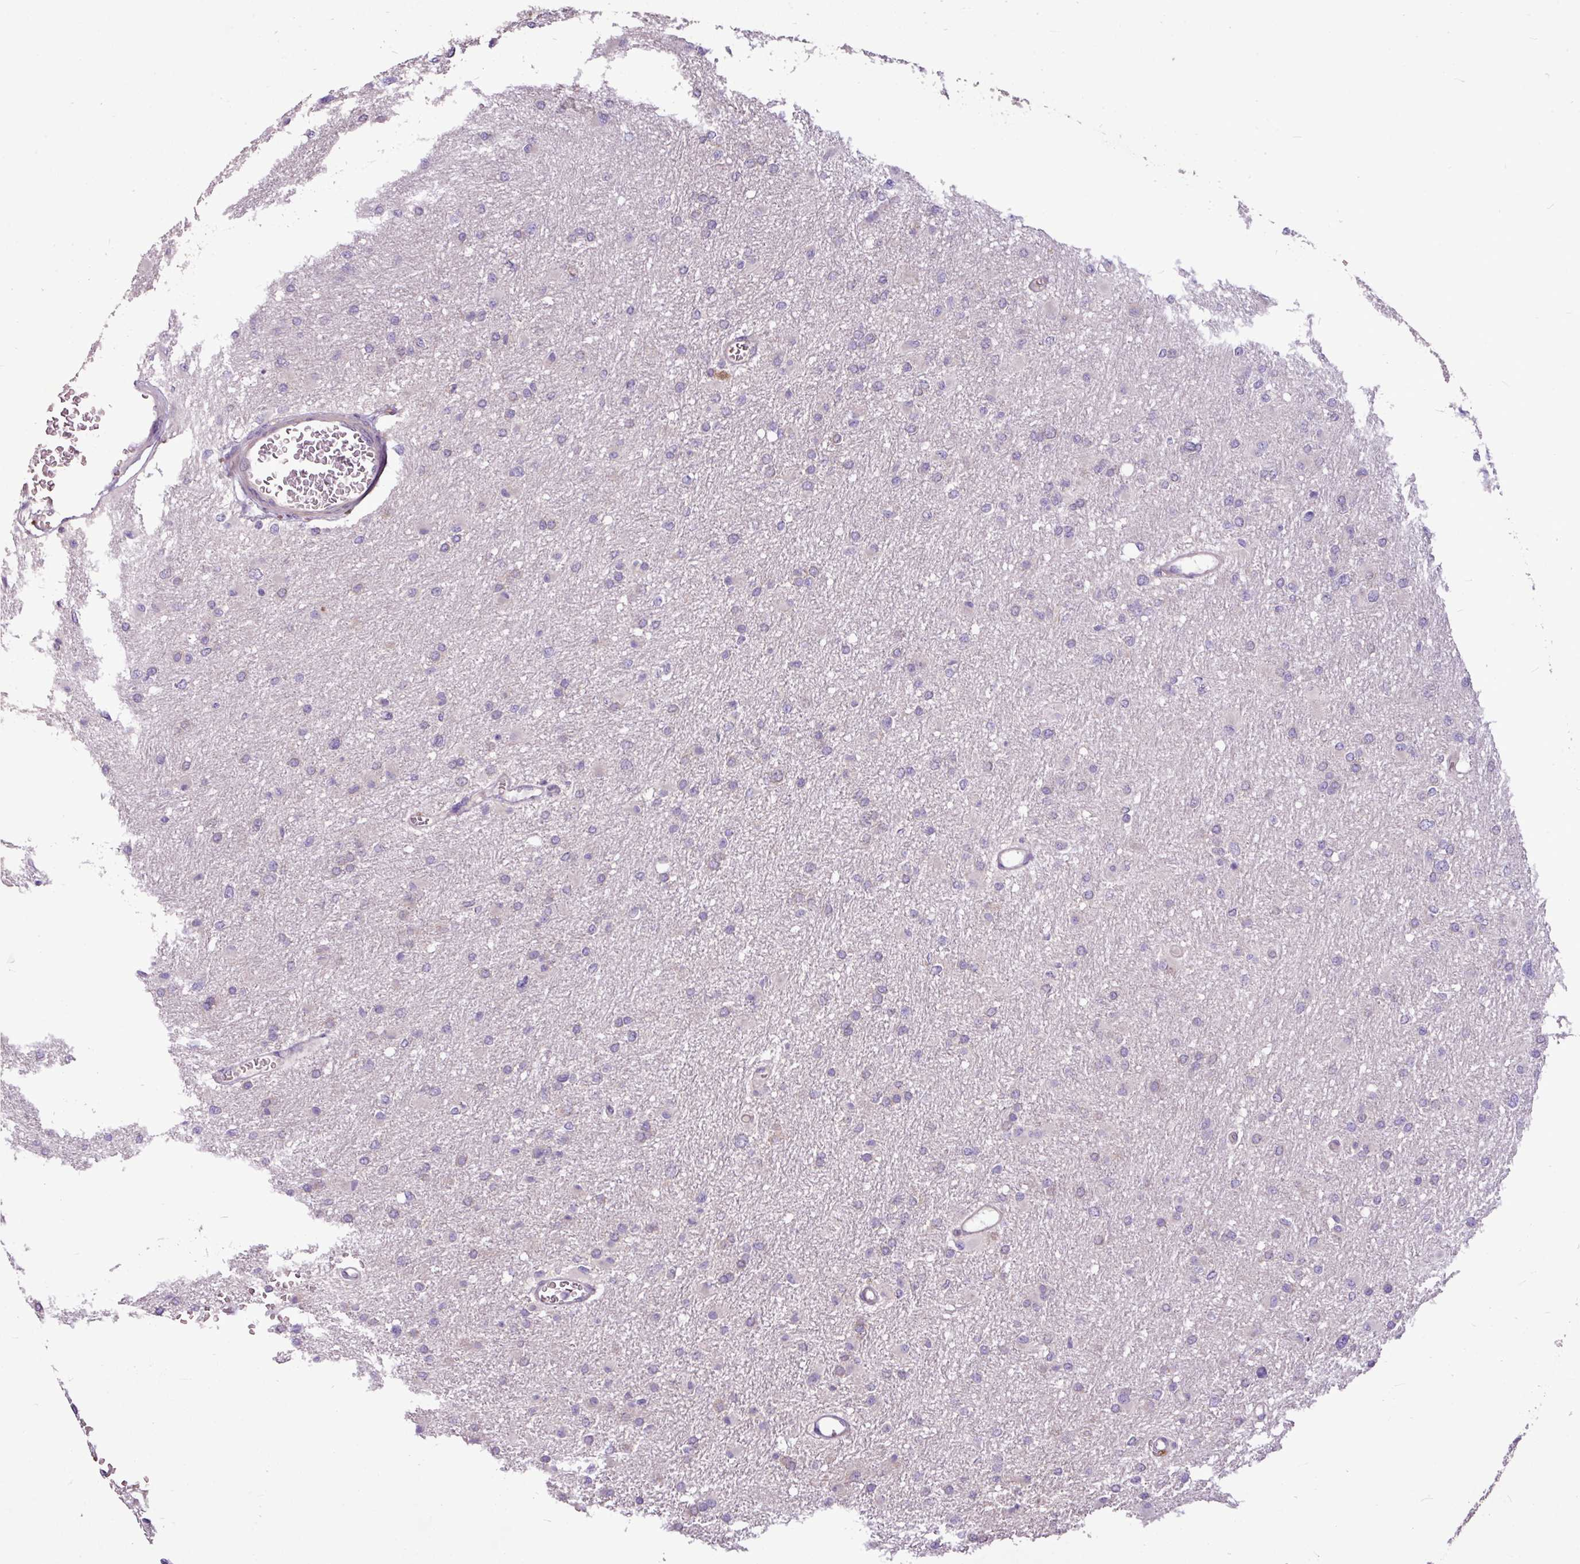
{"staining": {"intensity": "negative", "quantity": "none", "location": "none"}, "tissue": "glioma", "cell_type": "Tumor cells", "image_type": "cancer", "snomed": [{"axis": "morphology", "description": "Glioma, malignant, High grade"}, {"axis": "topography", "description": "Cerebral cortex"}], "caption": "High power microscopy image of an immunohistochemistry micrograph of glioma, revealing no significant staining in tumor cells.", "gene": "MROH2A", "patient": {"sex": "female", "age": 36}}